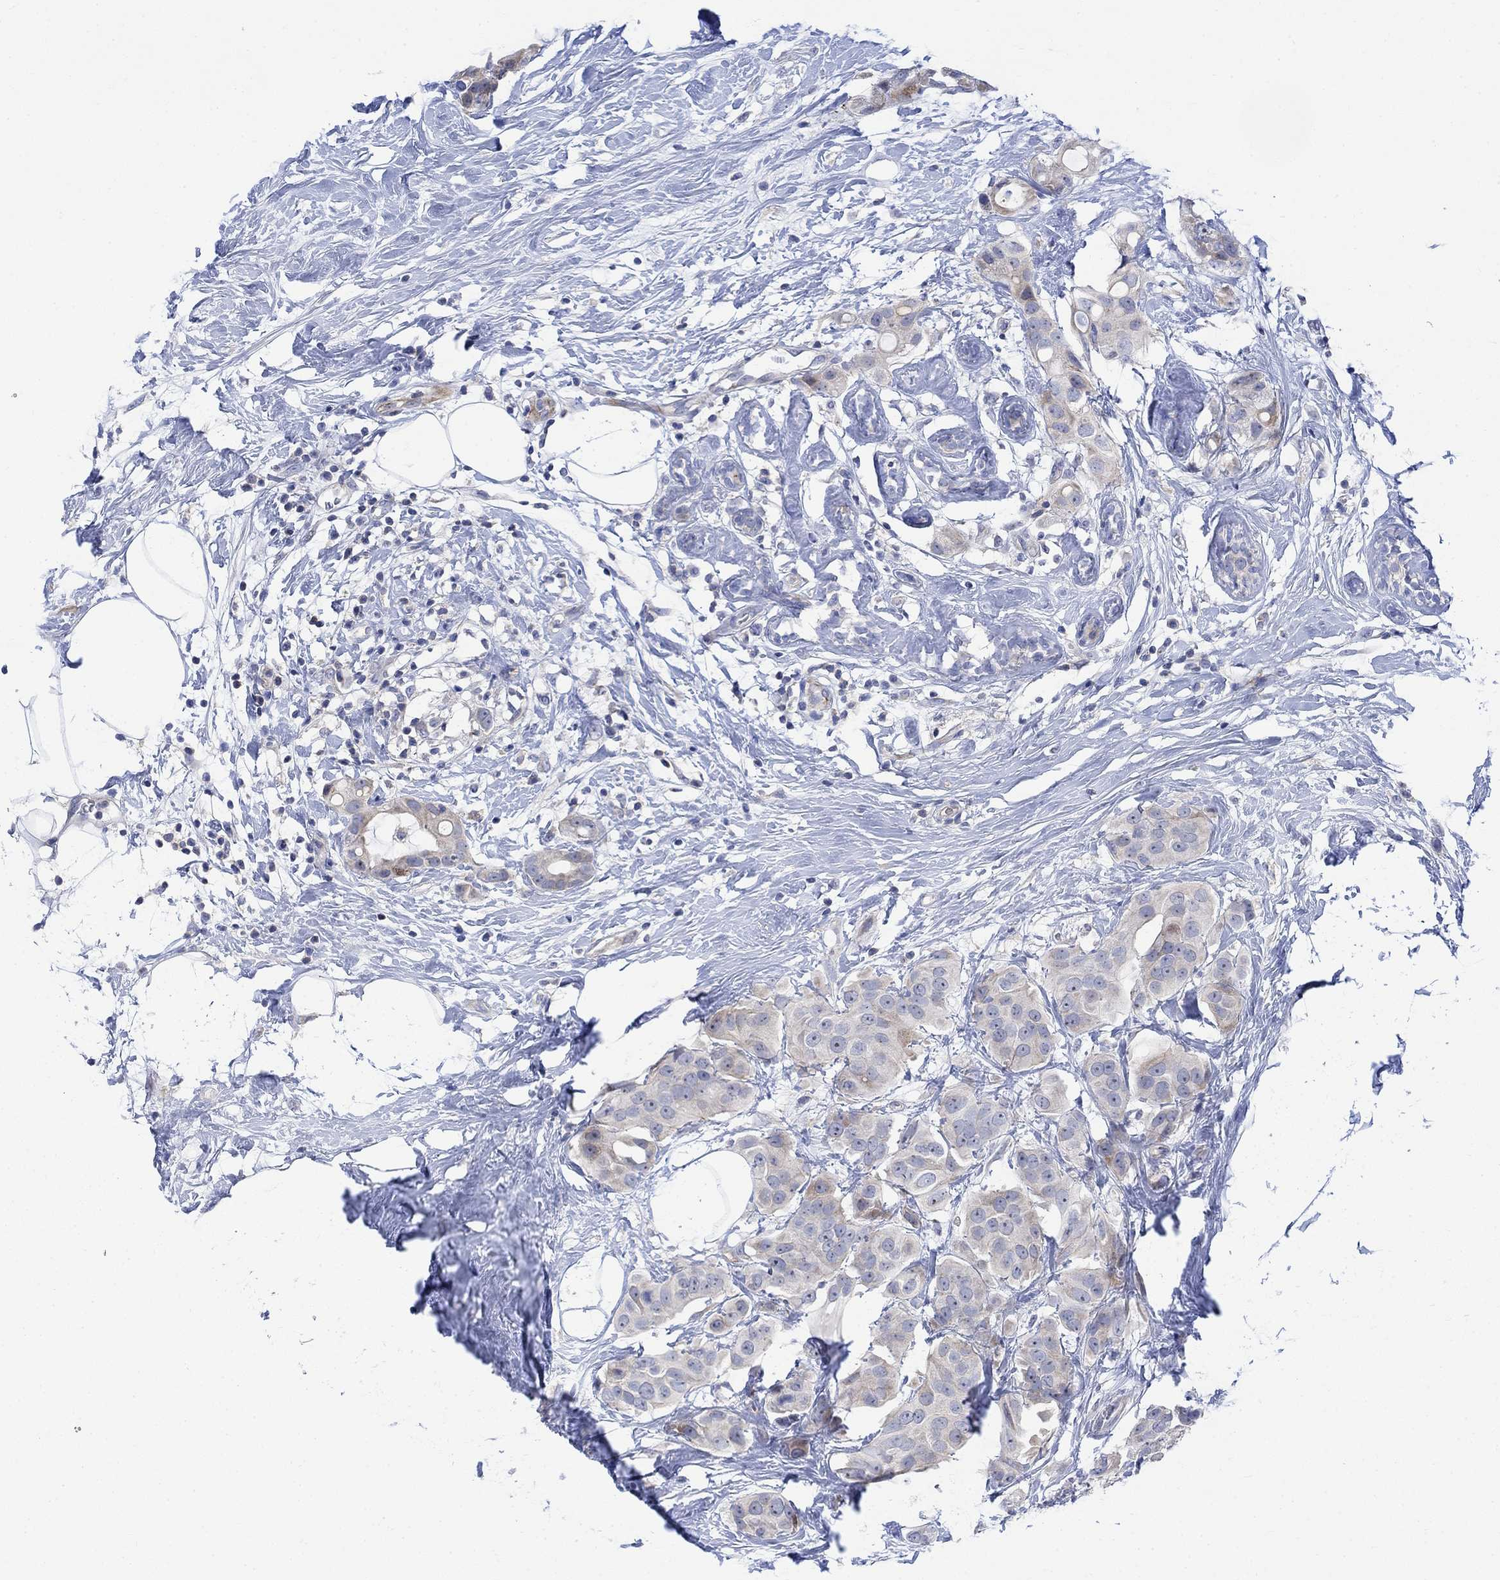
{"staining": {"intensity": "weak", "quantity": "<25%", "location": "cytoplasmic/membranous"}, "tissue": "breast cancer", "cell_type": "Tumor cells", "image_type": "cancer", "snomed": [{"axis": "morphology", "description": "Duct carcinoma"}, {"axis": "topography", "description": "Breast"}], "caption": "The image demonstrates no significant staining in tumor cells of breast cancer. (Stains: DAB immunohistochemistry with hematoxylin counter stain, Microscopy: brightfield microscopy at high magnification).", "gene": "ARSK", "patient": {"sex": "female", "age": 45}}